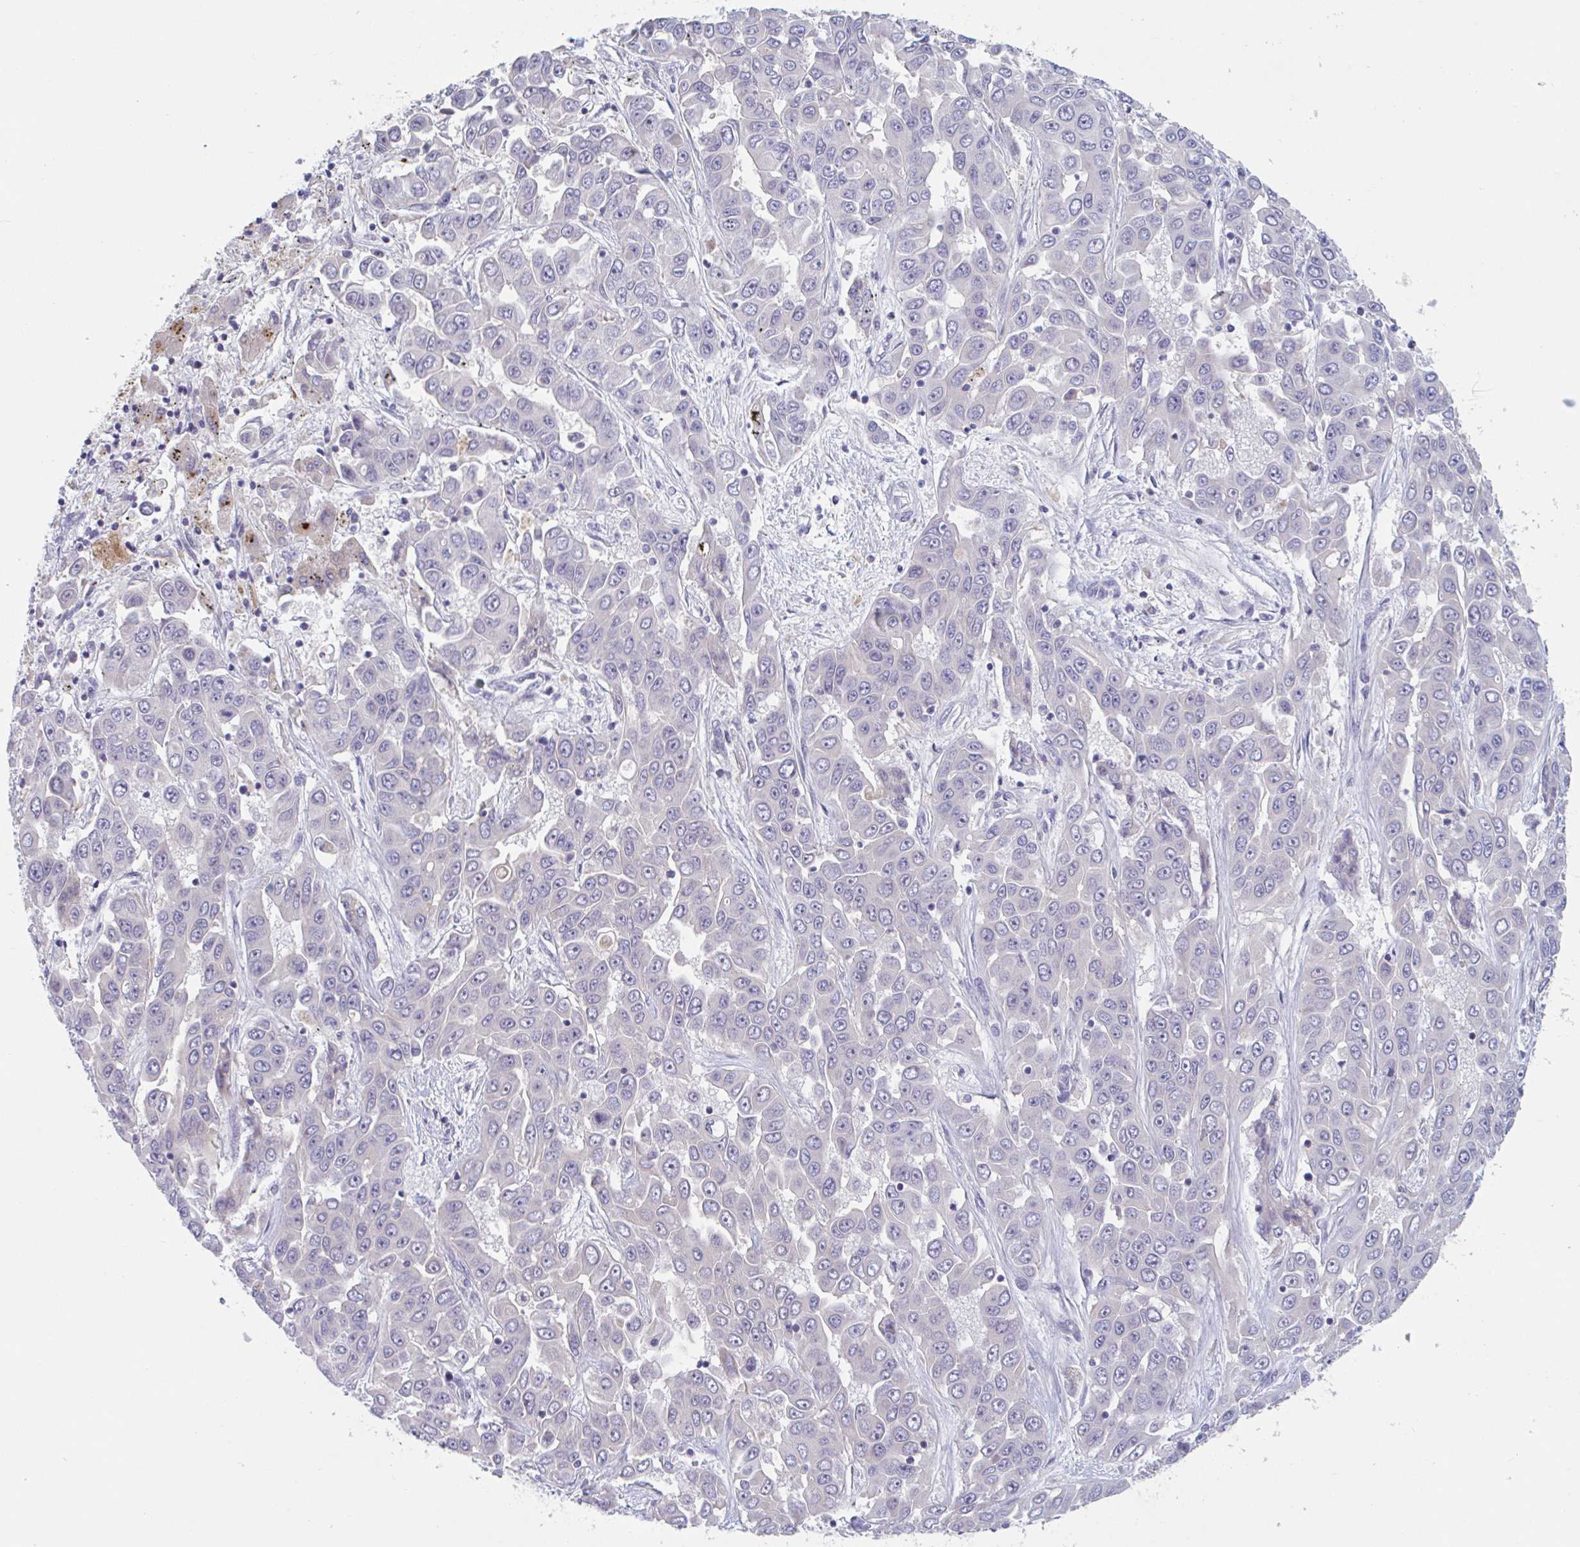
{"staining": {"intensity": "negative", "quantity": "none", "location": "none"}, "tissue": "liver cancer", "cell_type": "Tumor cells", "image_type": "cancer", "snomed": [{"axis": "morphology", "description": "Cholangiocarcinoma"}, {"axis": "topography", "description": "Liver"}], "caption": "High power microscopy micrograph of an immunohistochemistry (IHC) image of cholangiocarcinoma (liver), revealing no significant staining in tumor cells.", "gene": "UNKL", "patient": {"sex": "female", "age": 52}}